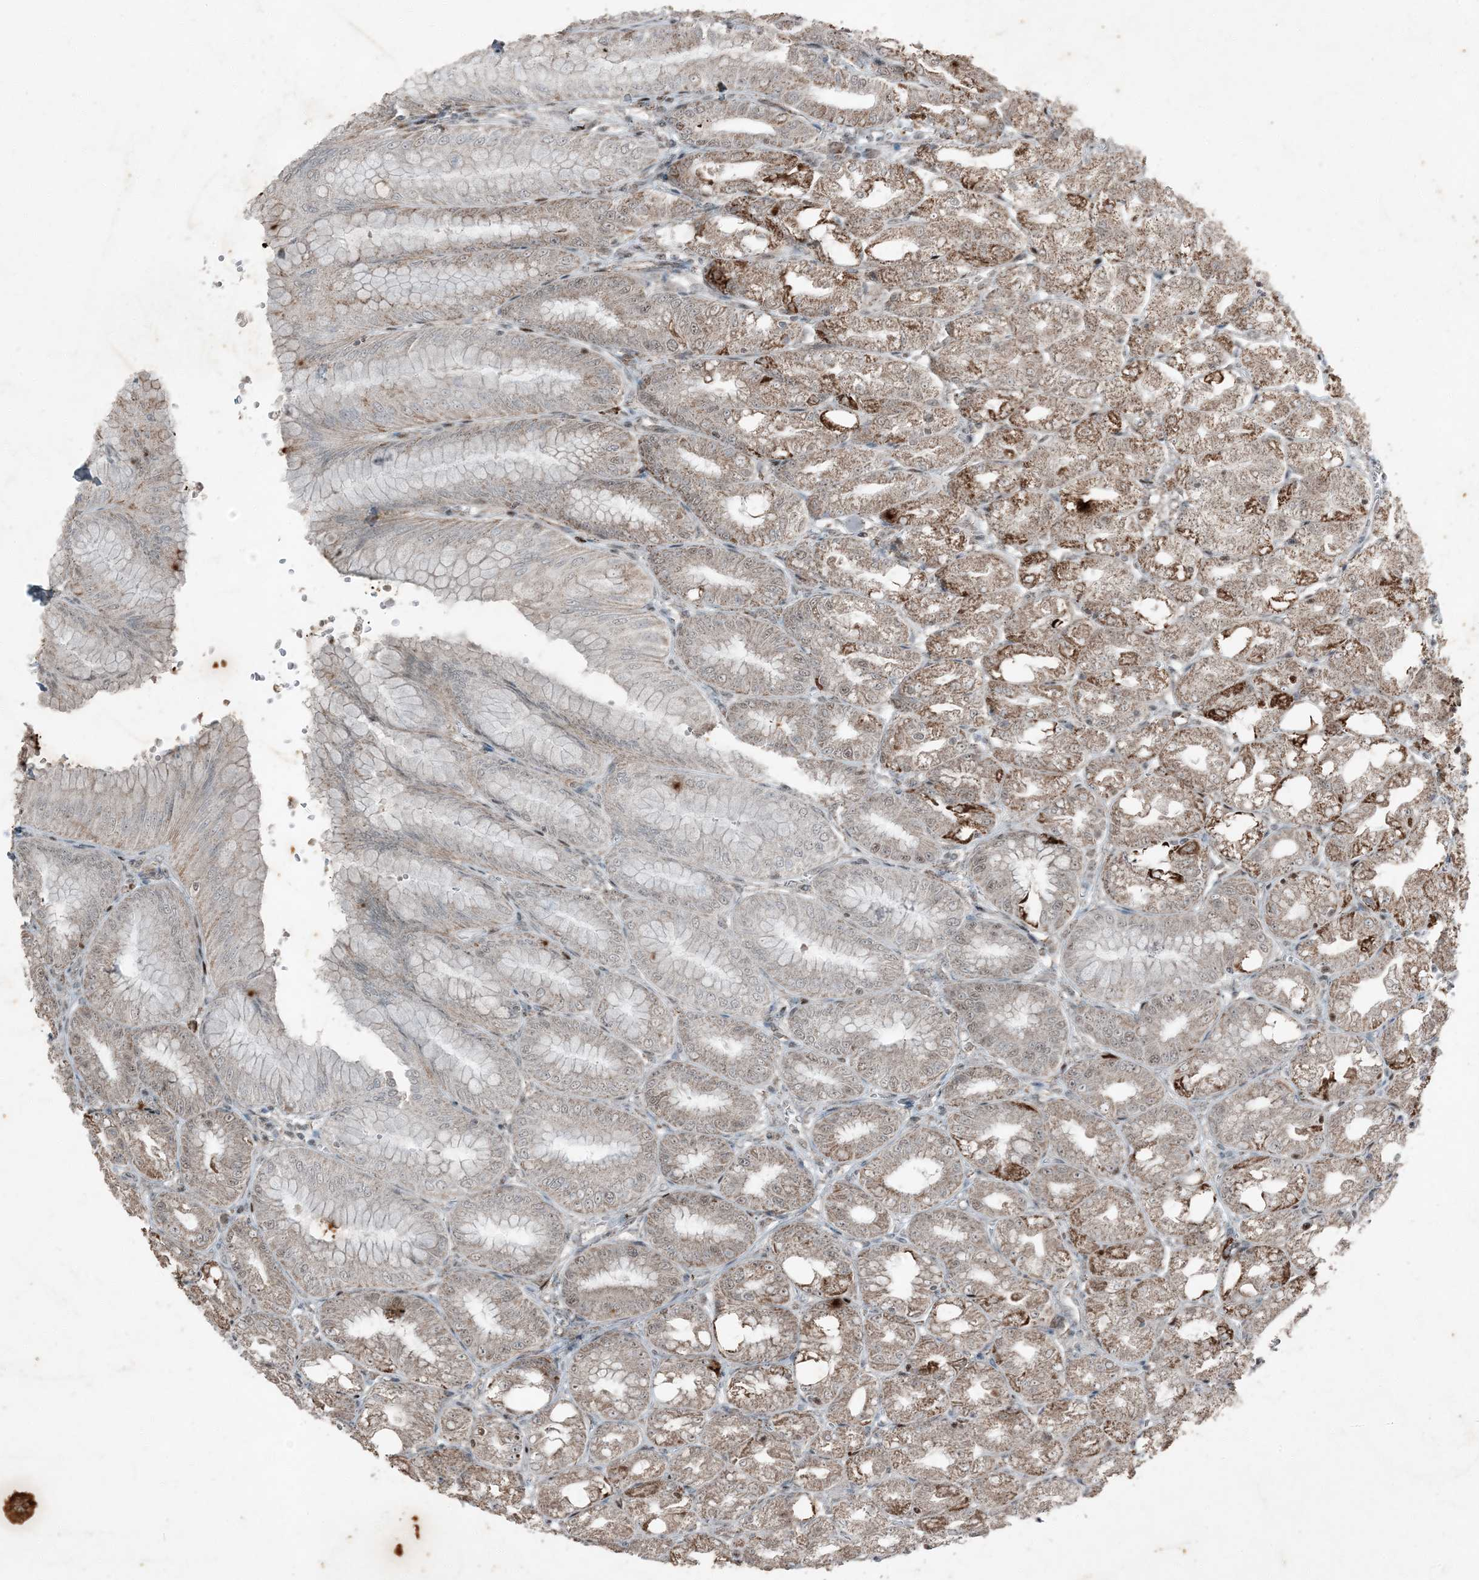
{"staining": {"intensity": "moderate", "quantity": "25%-75%", "location": "cytoplasmic/membranous,nuclear"}, "tissue": "stomach", "cell_type": "Glandular cells", "image_type": "normal", "snomed": [{"axis": "morphology", "description": "Normal tissue, NOS"}, {"axis": "topography", "description": "Stomach, lower"}], "caption": "The immunohistochemical stain shows moderate cytoplasmic/membranous,nuclear staining in glandular cells of unremarkable stomach. (DAB (3,3'-diaminobenzidine) IHC, brown staining for protein, blue staining for nuclei).", "gene": "TADA2B", "patient": {"sex": "male", "age": 71}}